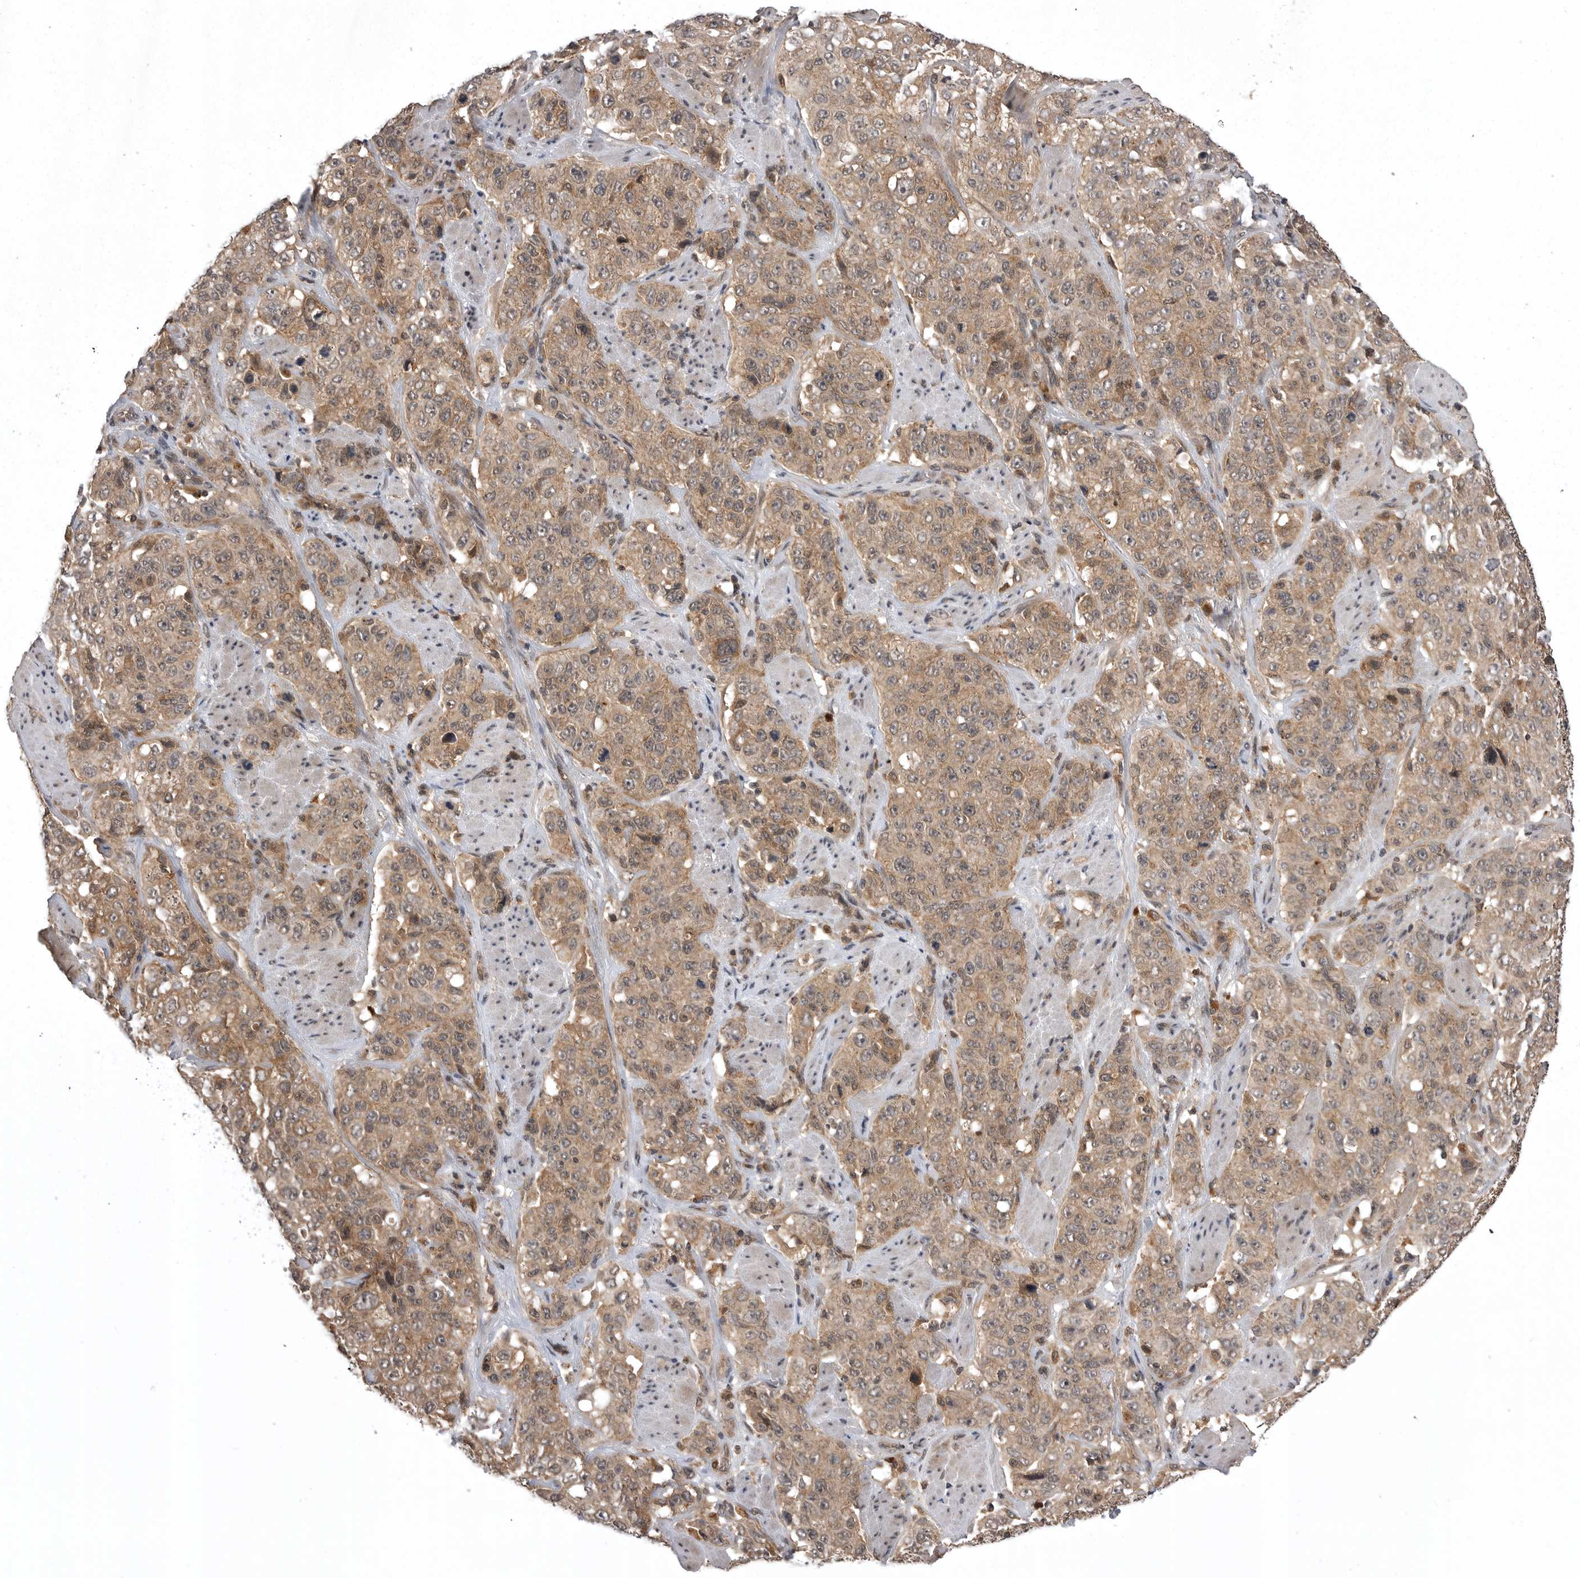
{"staining": {"intensity": "weak", "quantity": ">75%", "location": "cytoplasmic/membranous"}, "tissue": "stomach cancer", "cell_type": "Tumor cells", "image_type": "cancer", "snomed": [{"axis": "morphology", "description": "Adenocarcinoma, NOS"}, {"axis": "topography", "description": "Stomach"}], "caption": "IHC (DAB (3,3'-diaminobenzidine)) staining of stomach cancer (adenocarcinoma) shows weak cytoplasmic/membranous protein positivity in approximately >75% of tumor cells. (IHC, brightfield microscopy, high magnification).", "gene": "AOAH", "patient": {"sex": "male", "age": 48}}